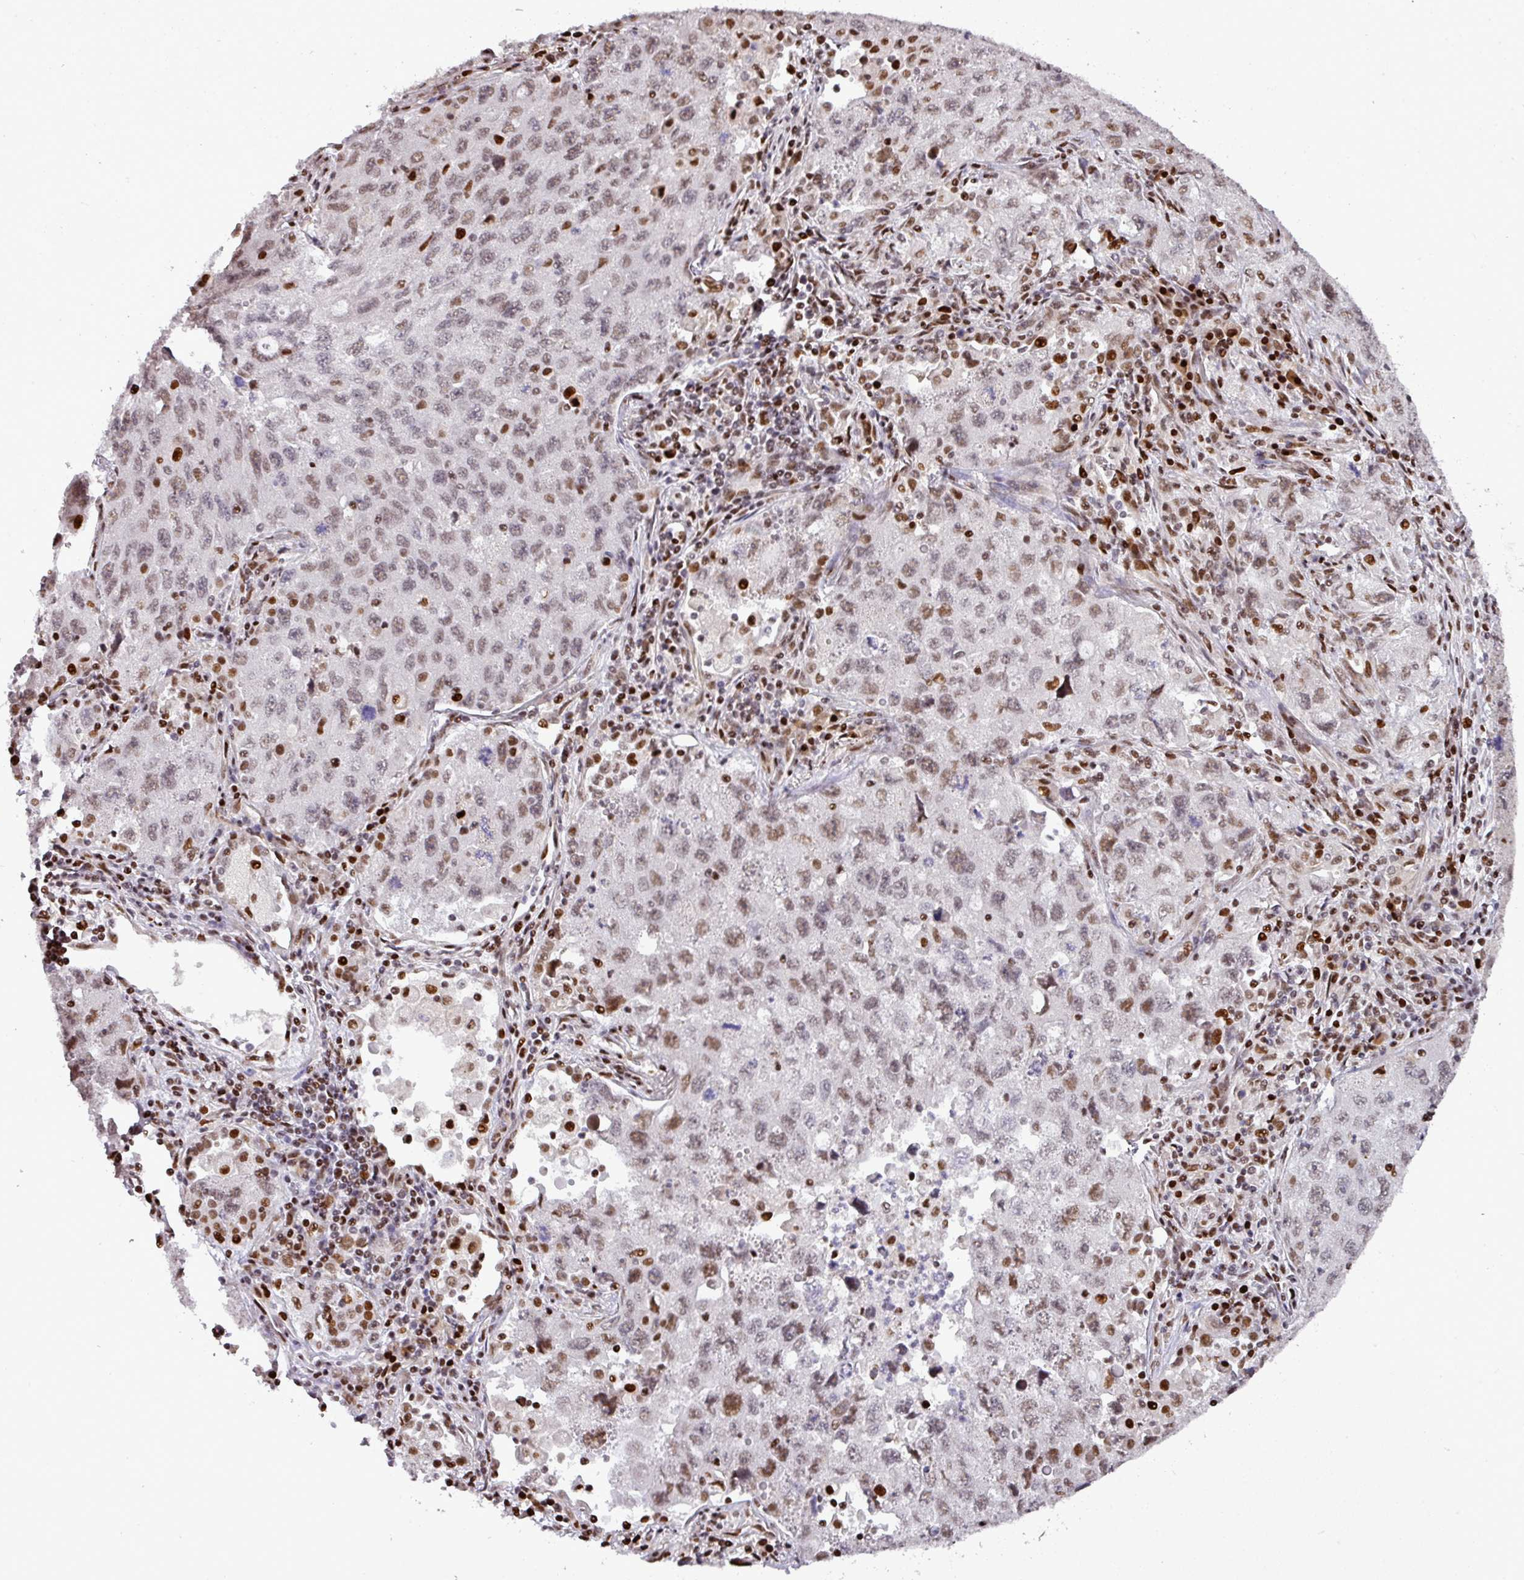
{"staining": {"intensity": "moderate", "quantity": "25%-75%", "location": "nuclear"}, "tissue": "lung cancer", "cell_type": "Tumor cells", "image_type": "cancer", "snomed": [{"axis": "morphology", "description": "Adenocarcinoma, NOS"}, {"axis": "topography", "description": "Lung"}], "caption": "Immunohistochemistry (IHC) of lung adenocarcinoma displays medium levels of moderate nuclear positivity in approximately 25%-75% of tumor cells.", "gene": "MYSM1", "patient": {"sex": "female", "age": 57}}